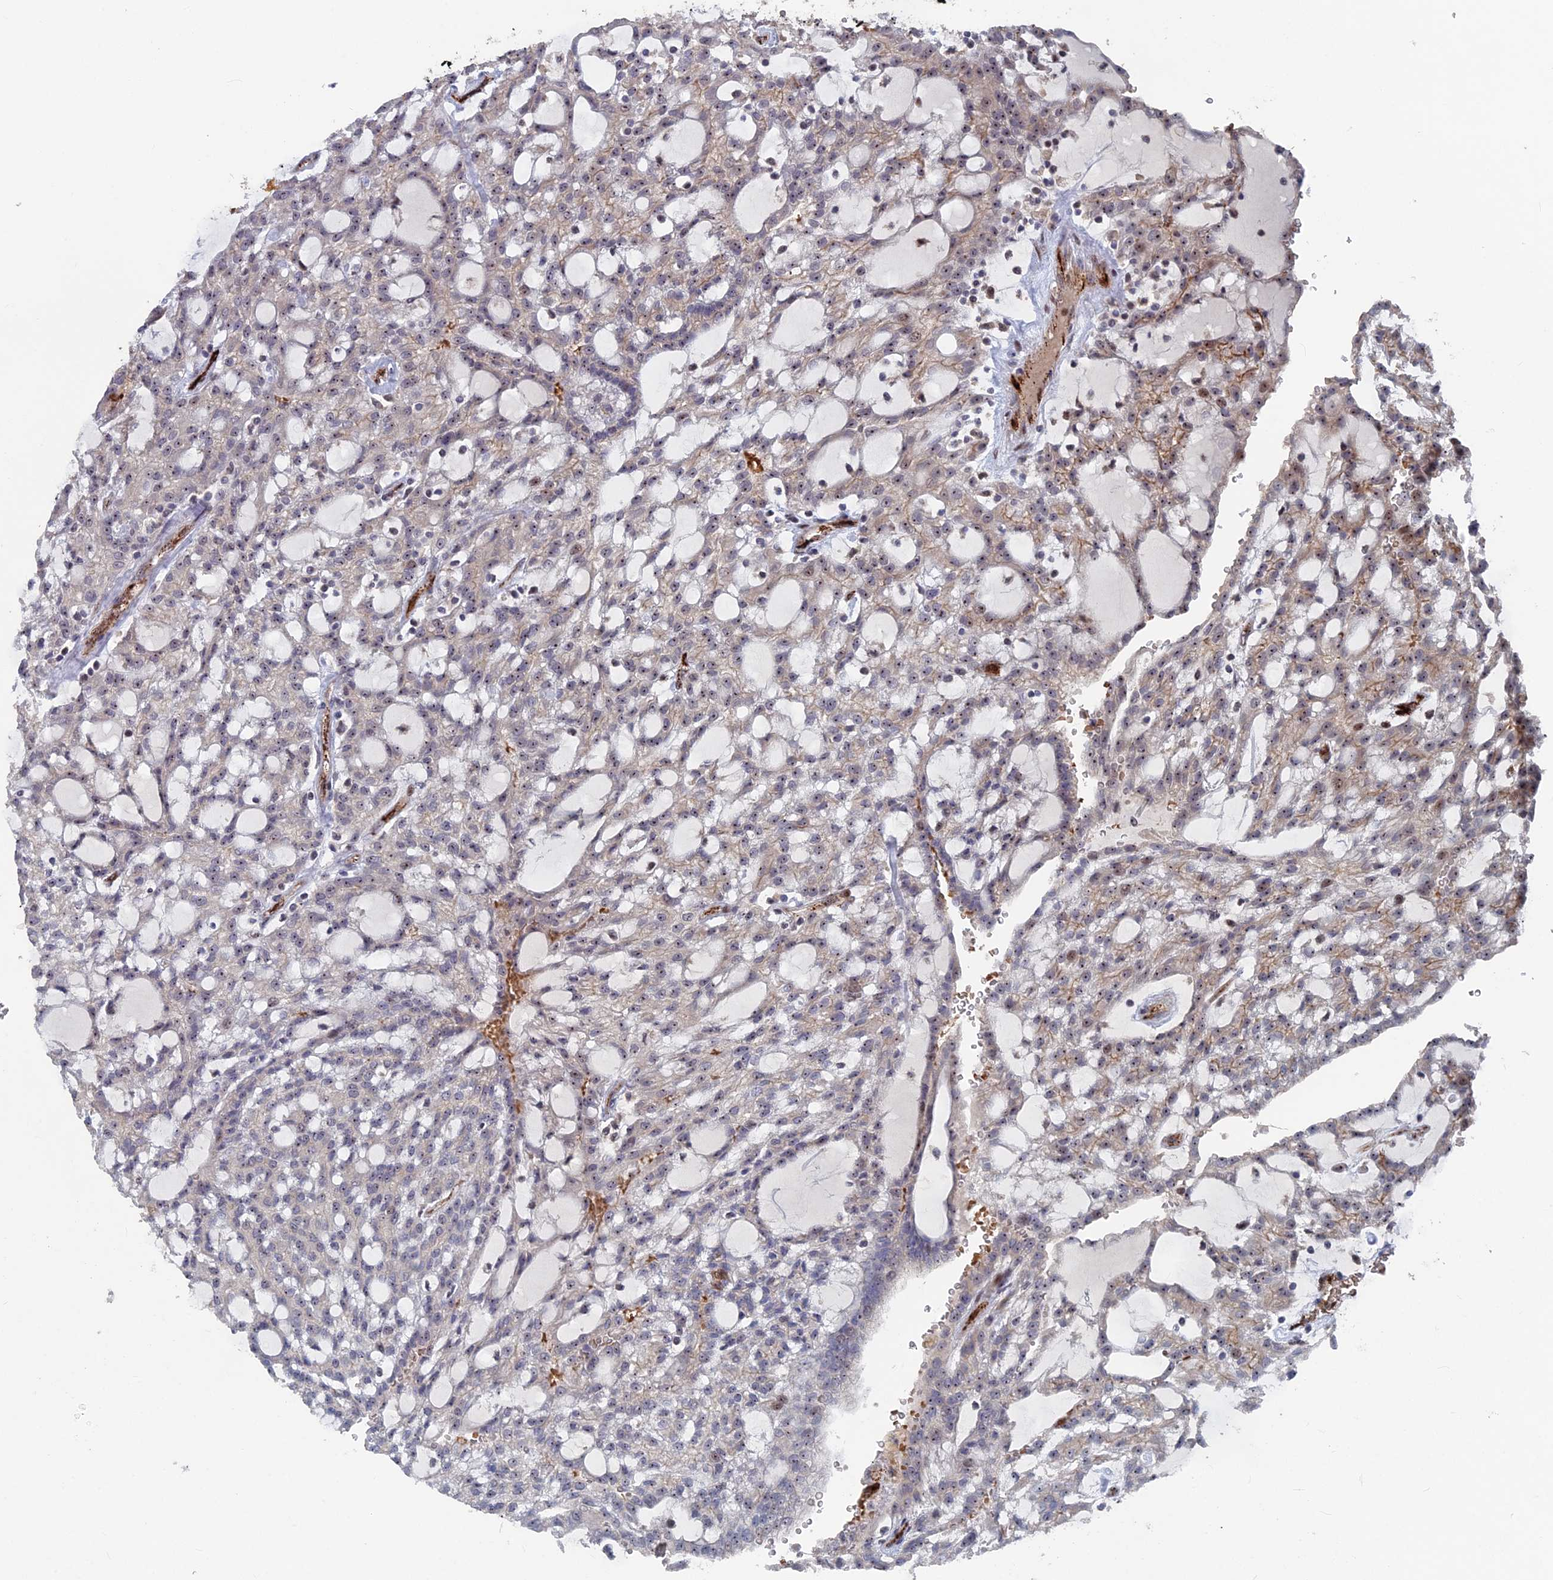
{"staining": {"intensity": "moderate", "quantity": "<25%", "location": "cytoplasmic/membranous"}, "tissue": "renal cancer", "cell_type": "Tumor cells", "image_type": "cancer", "snomed": [{"axis": "morphology", "description": "Adenocarcinoma, NOS"}, {"axis": "topography", "description": "Kidney"}], "caption": "Immunohistochemical staining of renal adenocarcinoma reveals low levels of moderate cytoplasmic/membranous protein expression in approximately <25% of tumor cells.", "gene": "SH3D21", "patient": {"sex": "male", "age": 63}}